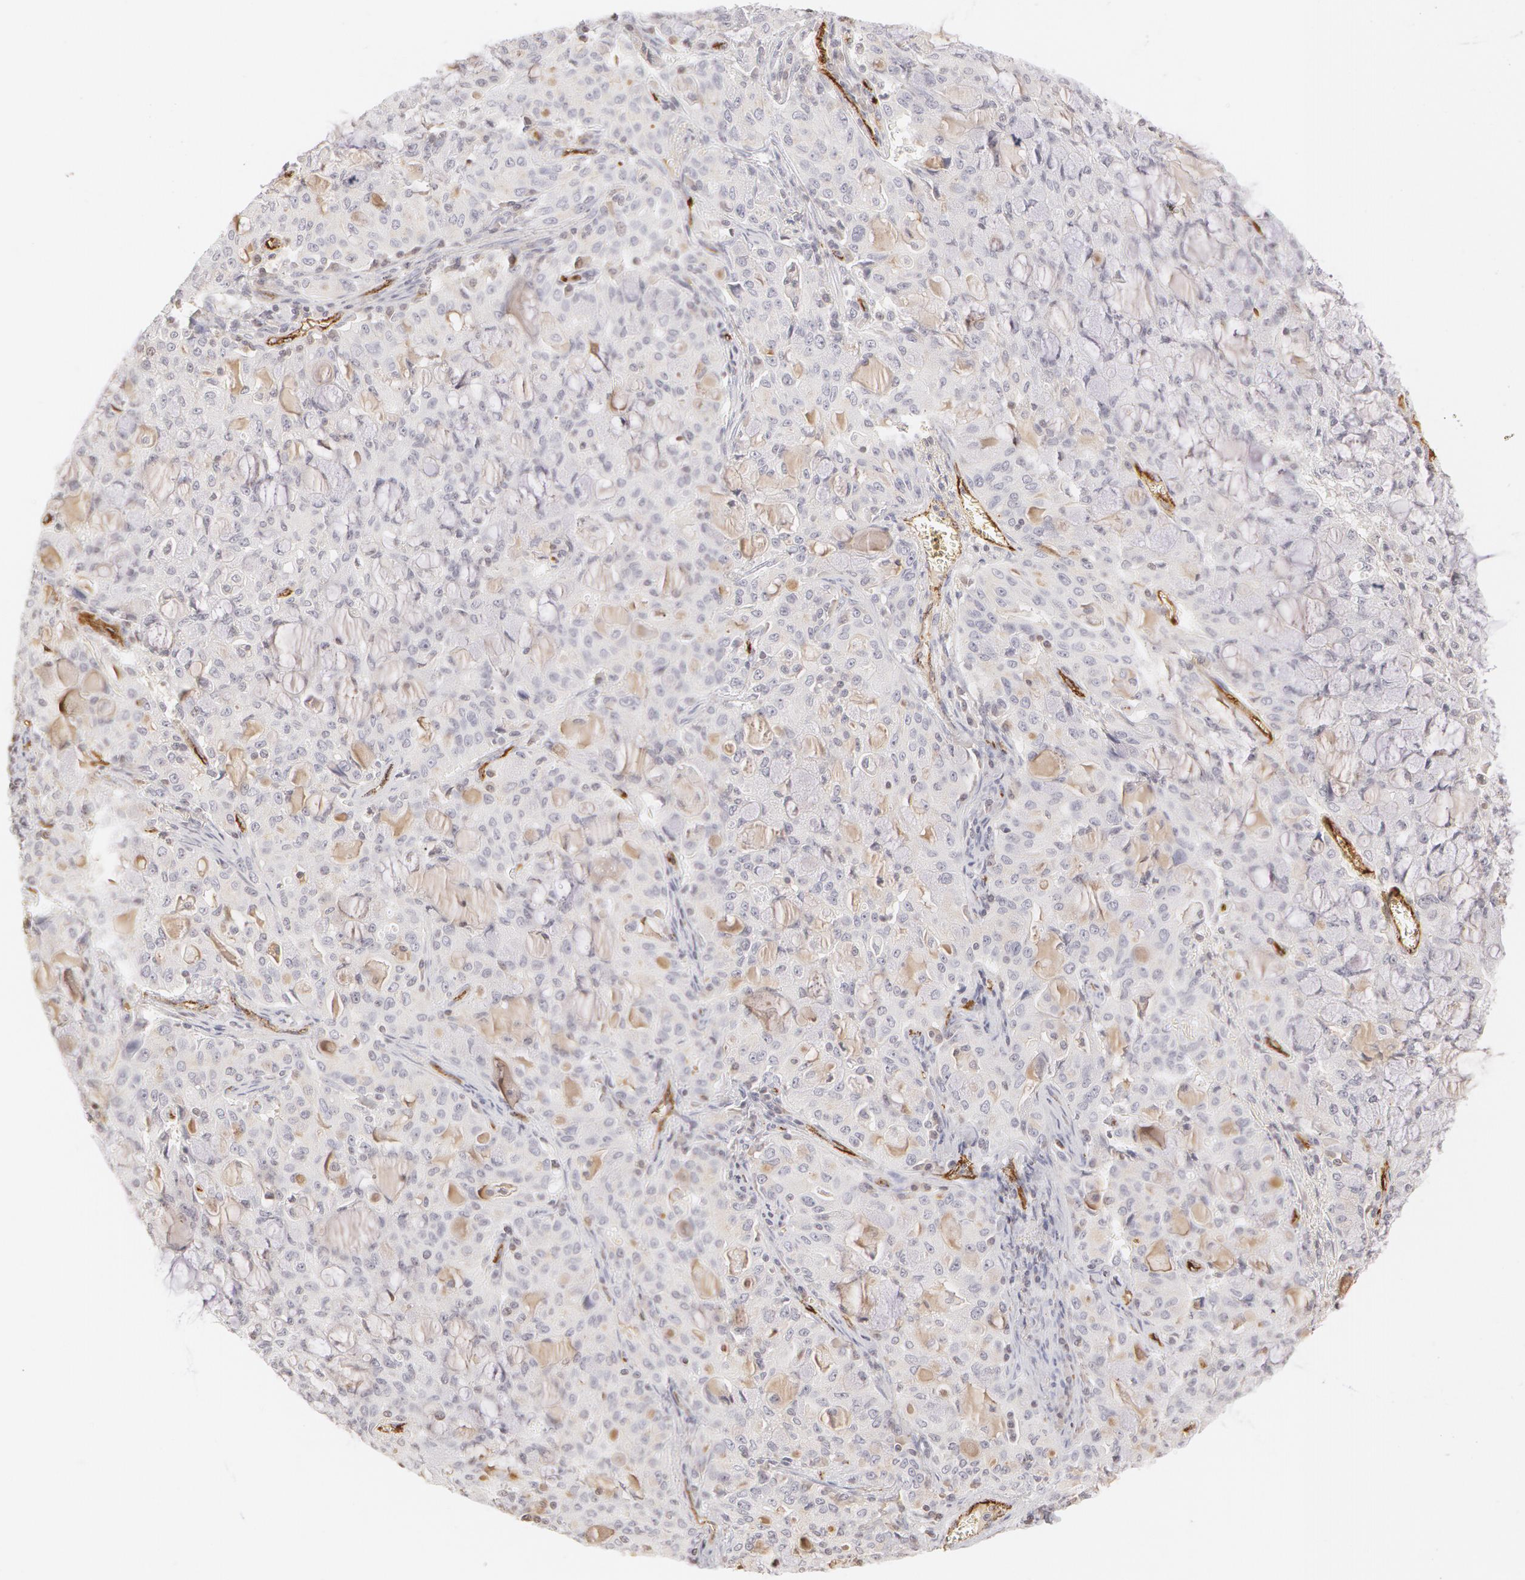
{"staining": {"intensity": "negative", "quantity": "none", "location": "none"}, "tissue": "lung cancer", "cell_type": "Tumor cells", "image_type": "cancer", "snomed": [{"axis": "morphology", "description": "Adenocarcinoma, NOS"}, {"axis": "topography", "description": "Lung"}], "caption": "This is a image of immunohistochemistry staining of lung cancer (adenocarcinoma), which shows no expression in tumor cells.", "gene": "VWF", "patient": {"sex": "female", "age": 44}}